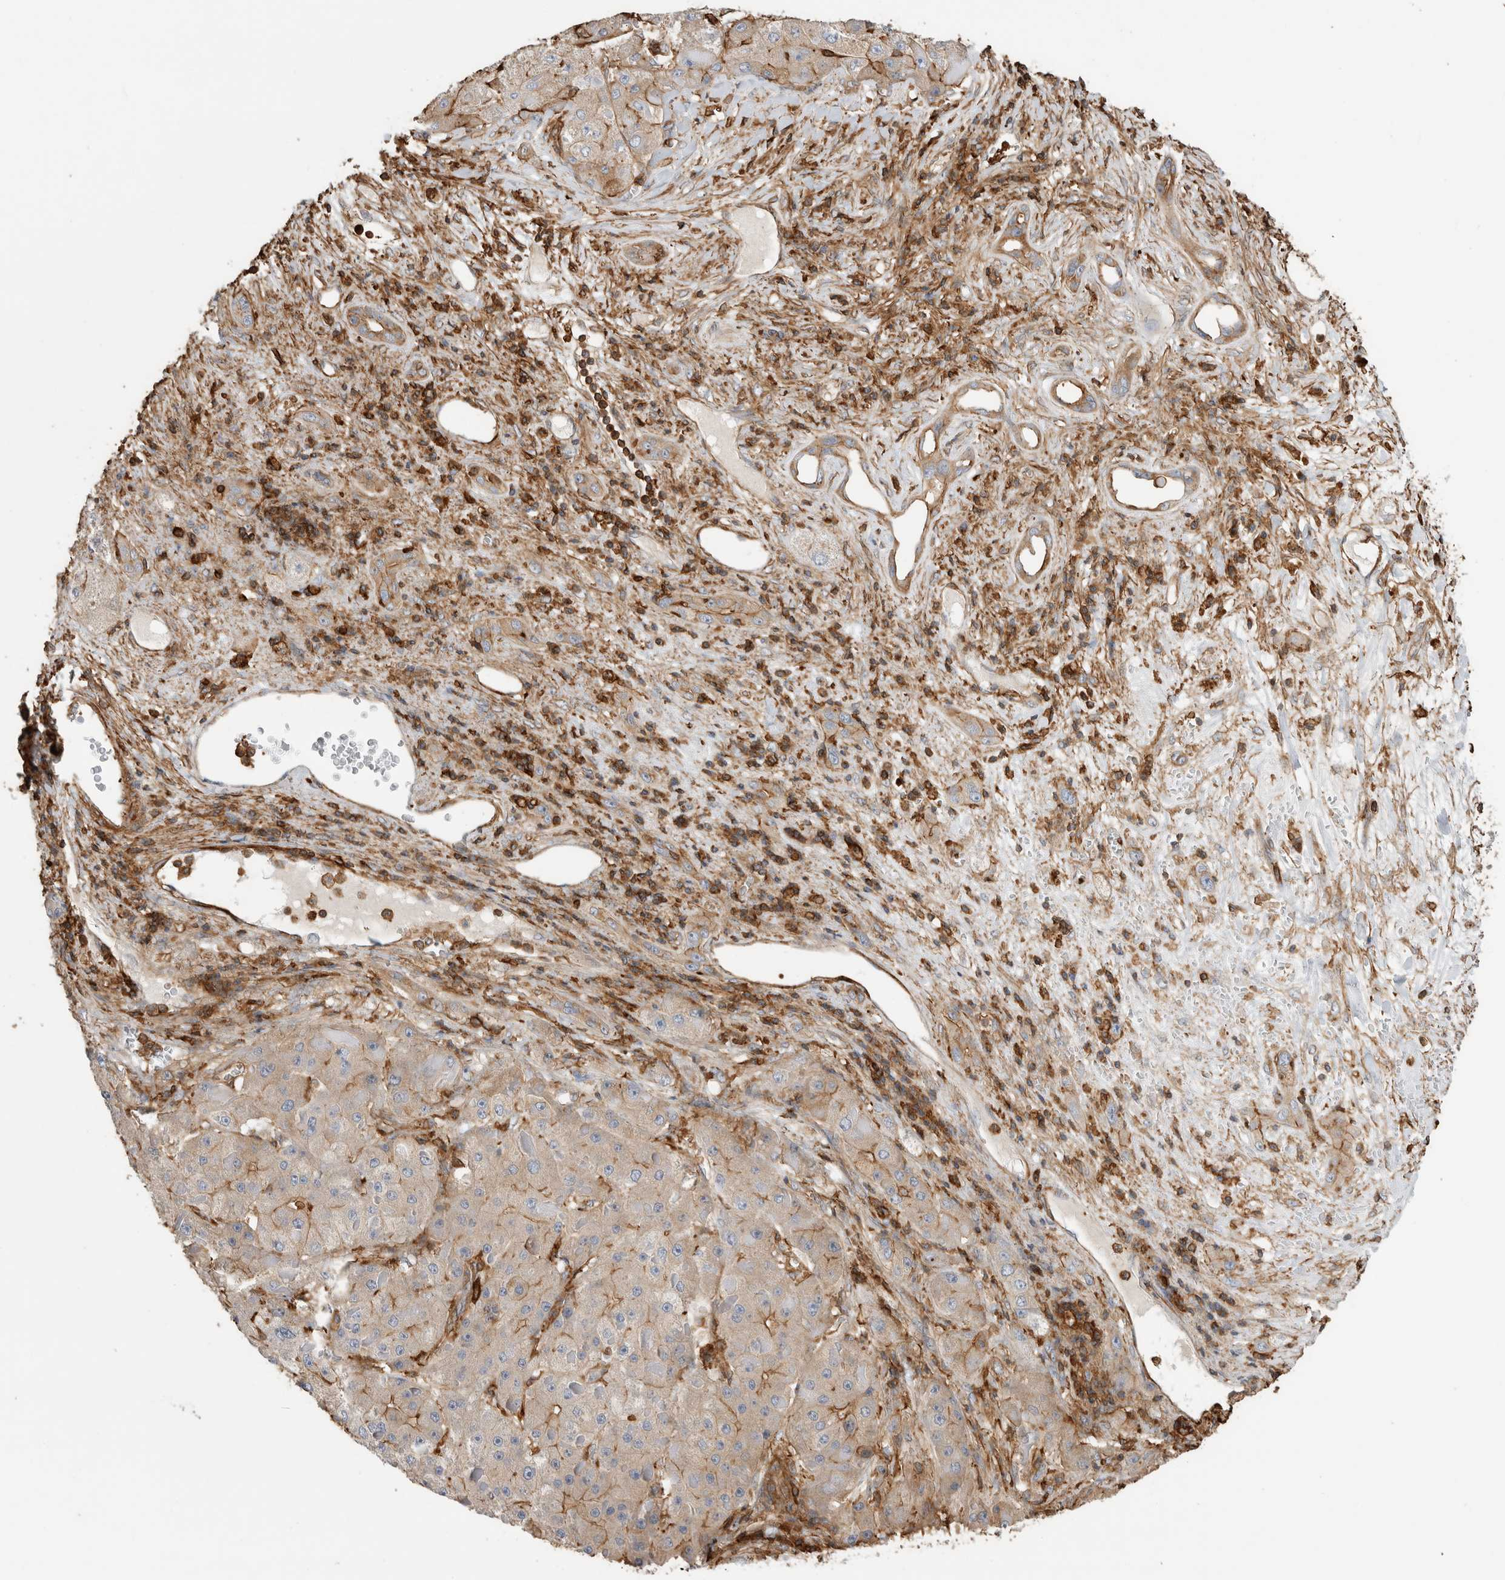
{"staining": {"intensity": "moderate", "quantity": "<25%", "location": "cytoplasmic/membranous"}, "tissue": "liver cancer", "cell_type": "Tumor cells", "image_type": "cancer", "snomed": [{"axis": "morphology", "description": "Carcinoma, Hepatocellular, NOS"}, {"axis": "topography", "description": "Liver"}], "caption": "Immunohistochemistry (IHC) staining of liver hepatocellular carcinoma, which shows low levels of moderate cytoplasmic/membranous positivity in about <25% of tumor cells indicating moderate cytoplasmic/membranous protein expression. The staining was performed using DAB (brown) for protein detection and nuclei were counterstained in hematoxylin (blue).", "gene": "GPER1", "patient": {"sex": "female", "age": 73}}